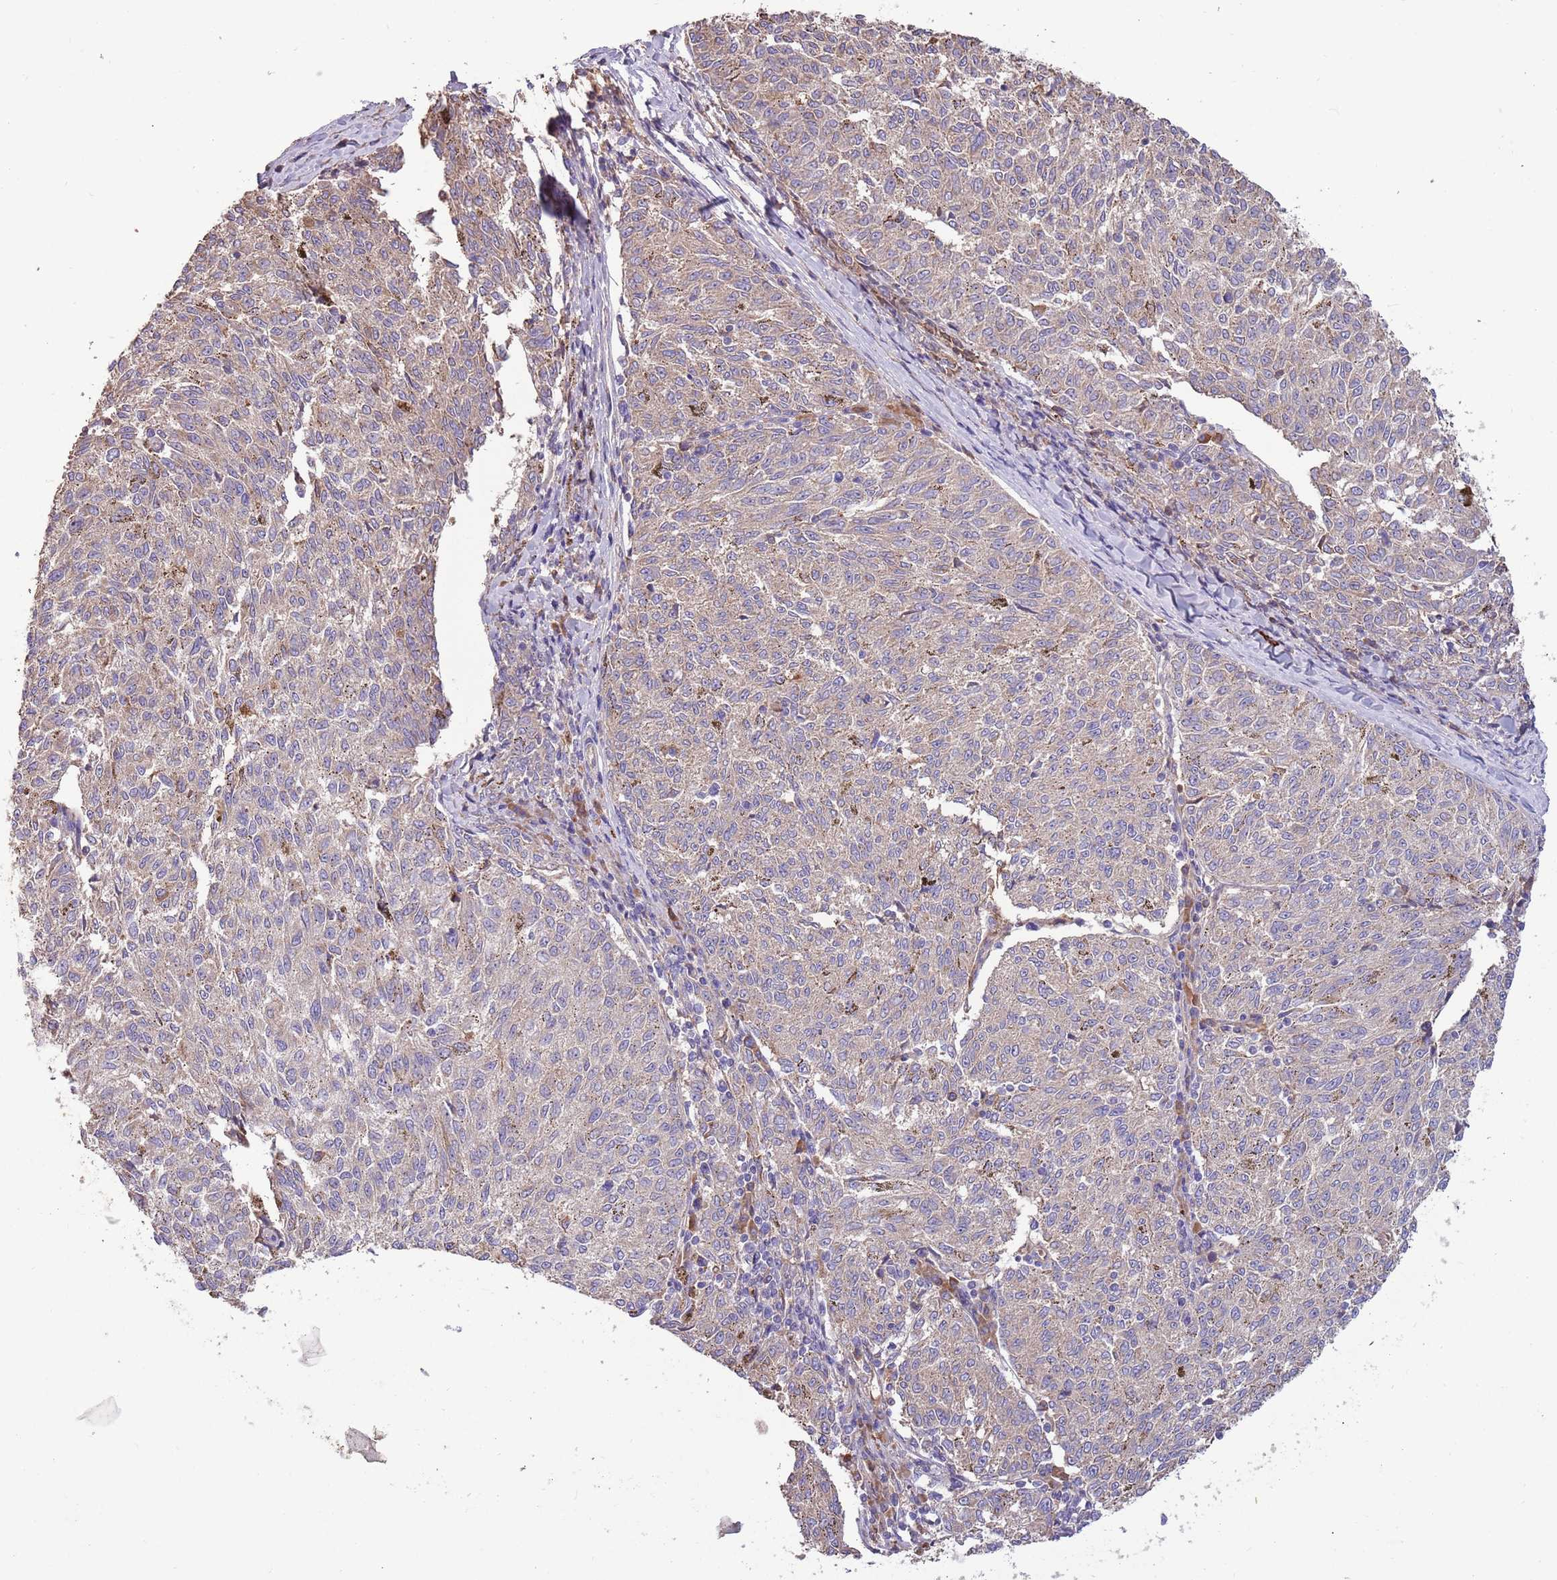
{"staining": {"intensity": "weak", "quantity": "<25%", "location": "cytoplasmic/membranous"}, "tissue": "melanoma", "cell_type": "Tumor cells", "image_type": "cancer", "snomed": [{"axis": "morphology", "description": "Malignant melanoma, NOS"}, {"axis": "topography", "description": "Skin"}], "caption": "High power microscopy image of an immunohistochemistry photomicrograph of malignant melanoma, revealing no significant staining in tumor cells.", "gene": "TRMO", "patient": {"sex": "female", "age": 72}}